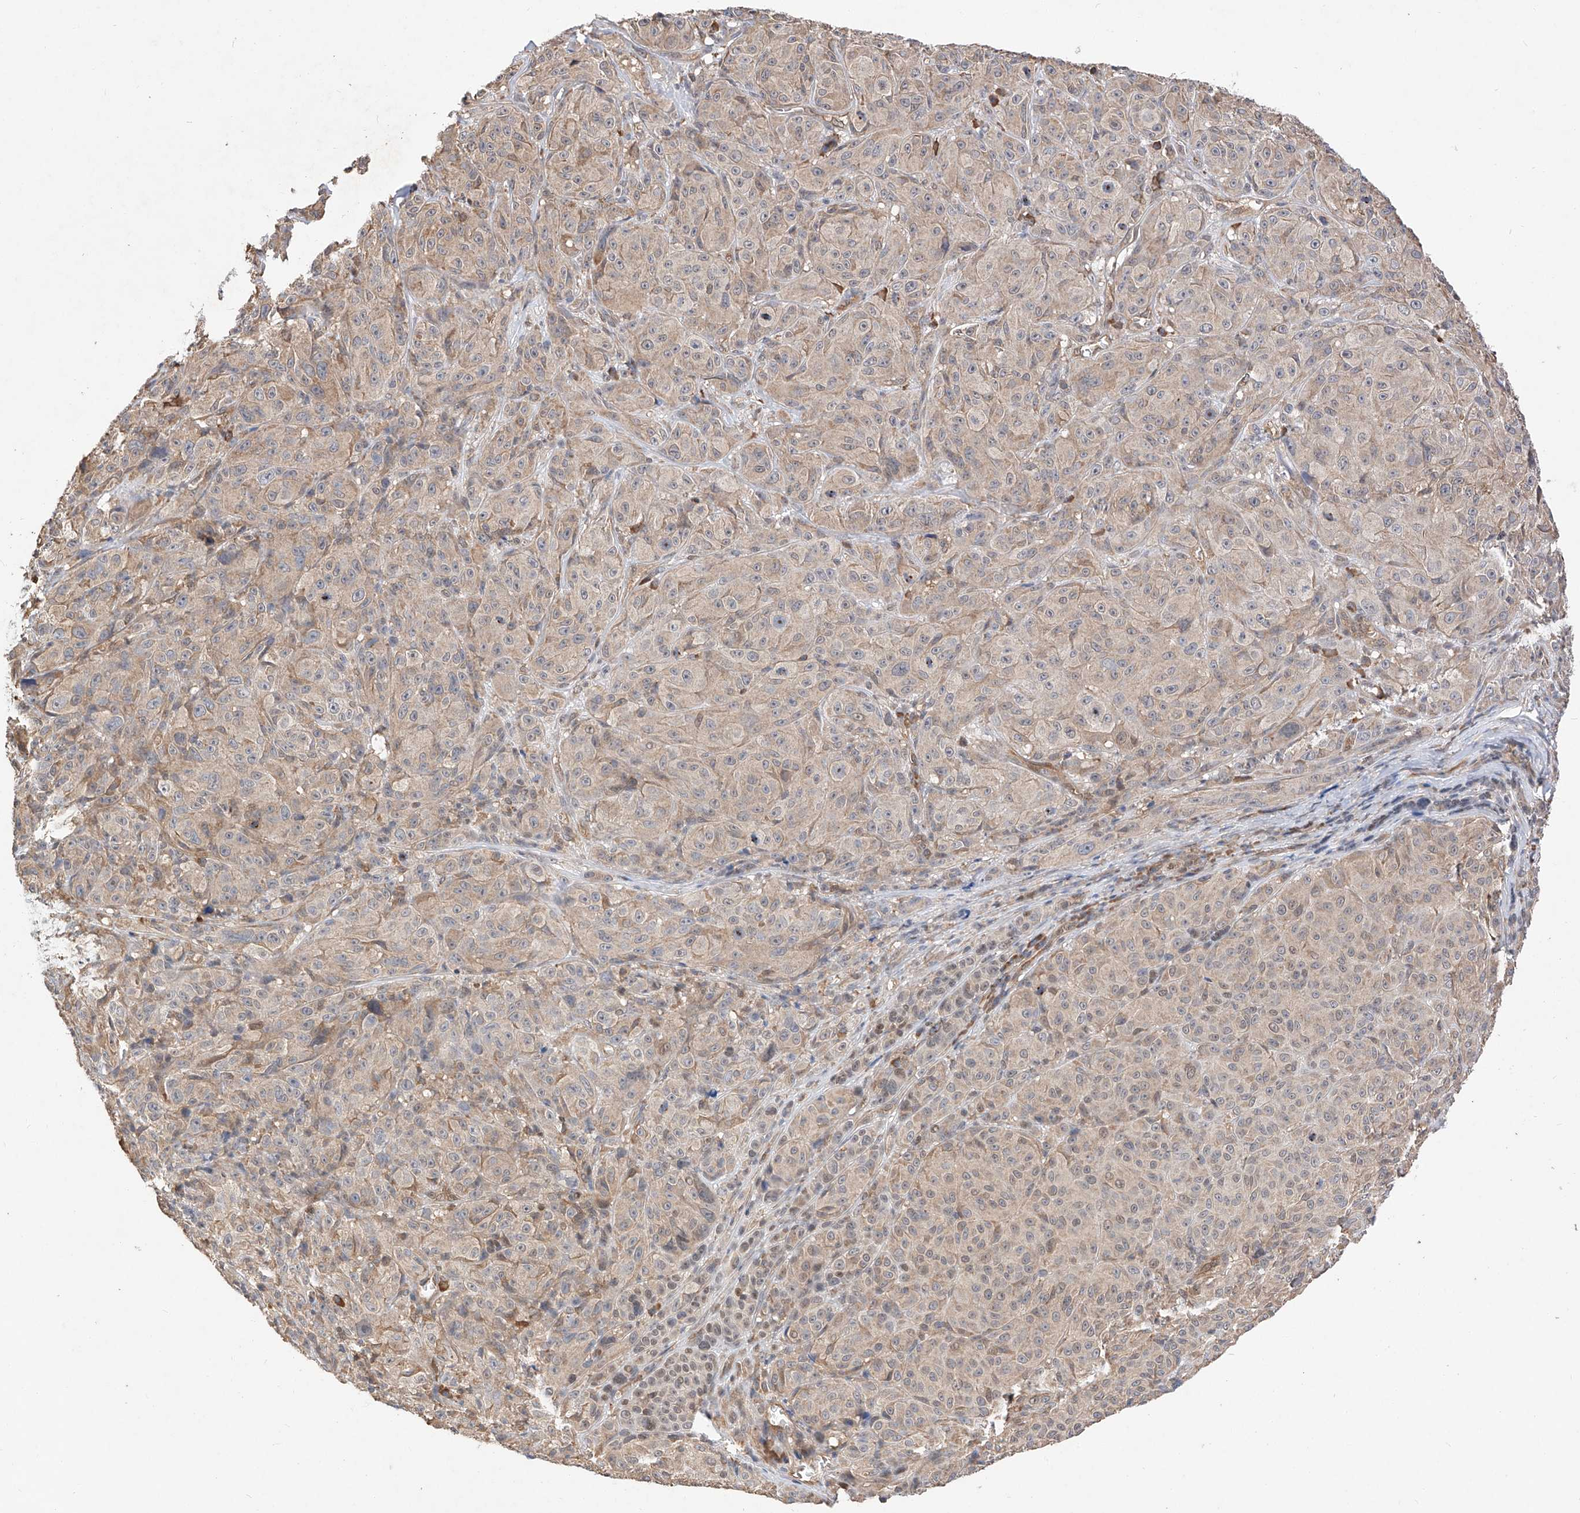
{"staining": {"intensity": "negative", "quantity": "none", "location": "none"}, "tissue": "melanoma", "cell_type": "Tumor cells", "image_type": "cancer", "snomed": [{"axis": "morphology", "description": "Malignant melanoma, NOS"}, {"axis": "topography", "description": "Skin"}], "caption": "Tumor cells show no significant protein staining in melanoma.", "gene": "RILPL2", "patient": {"sex": "male", "age": 73}}